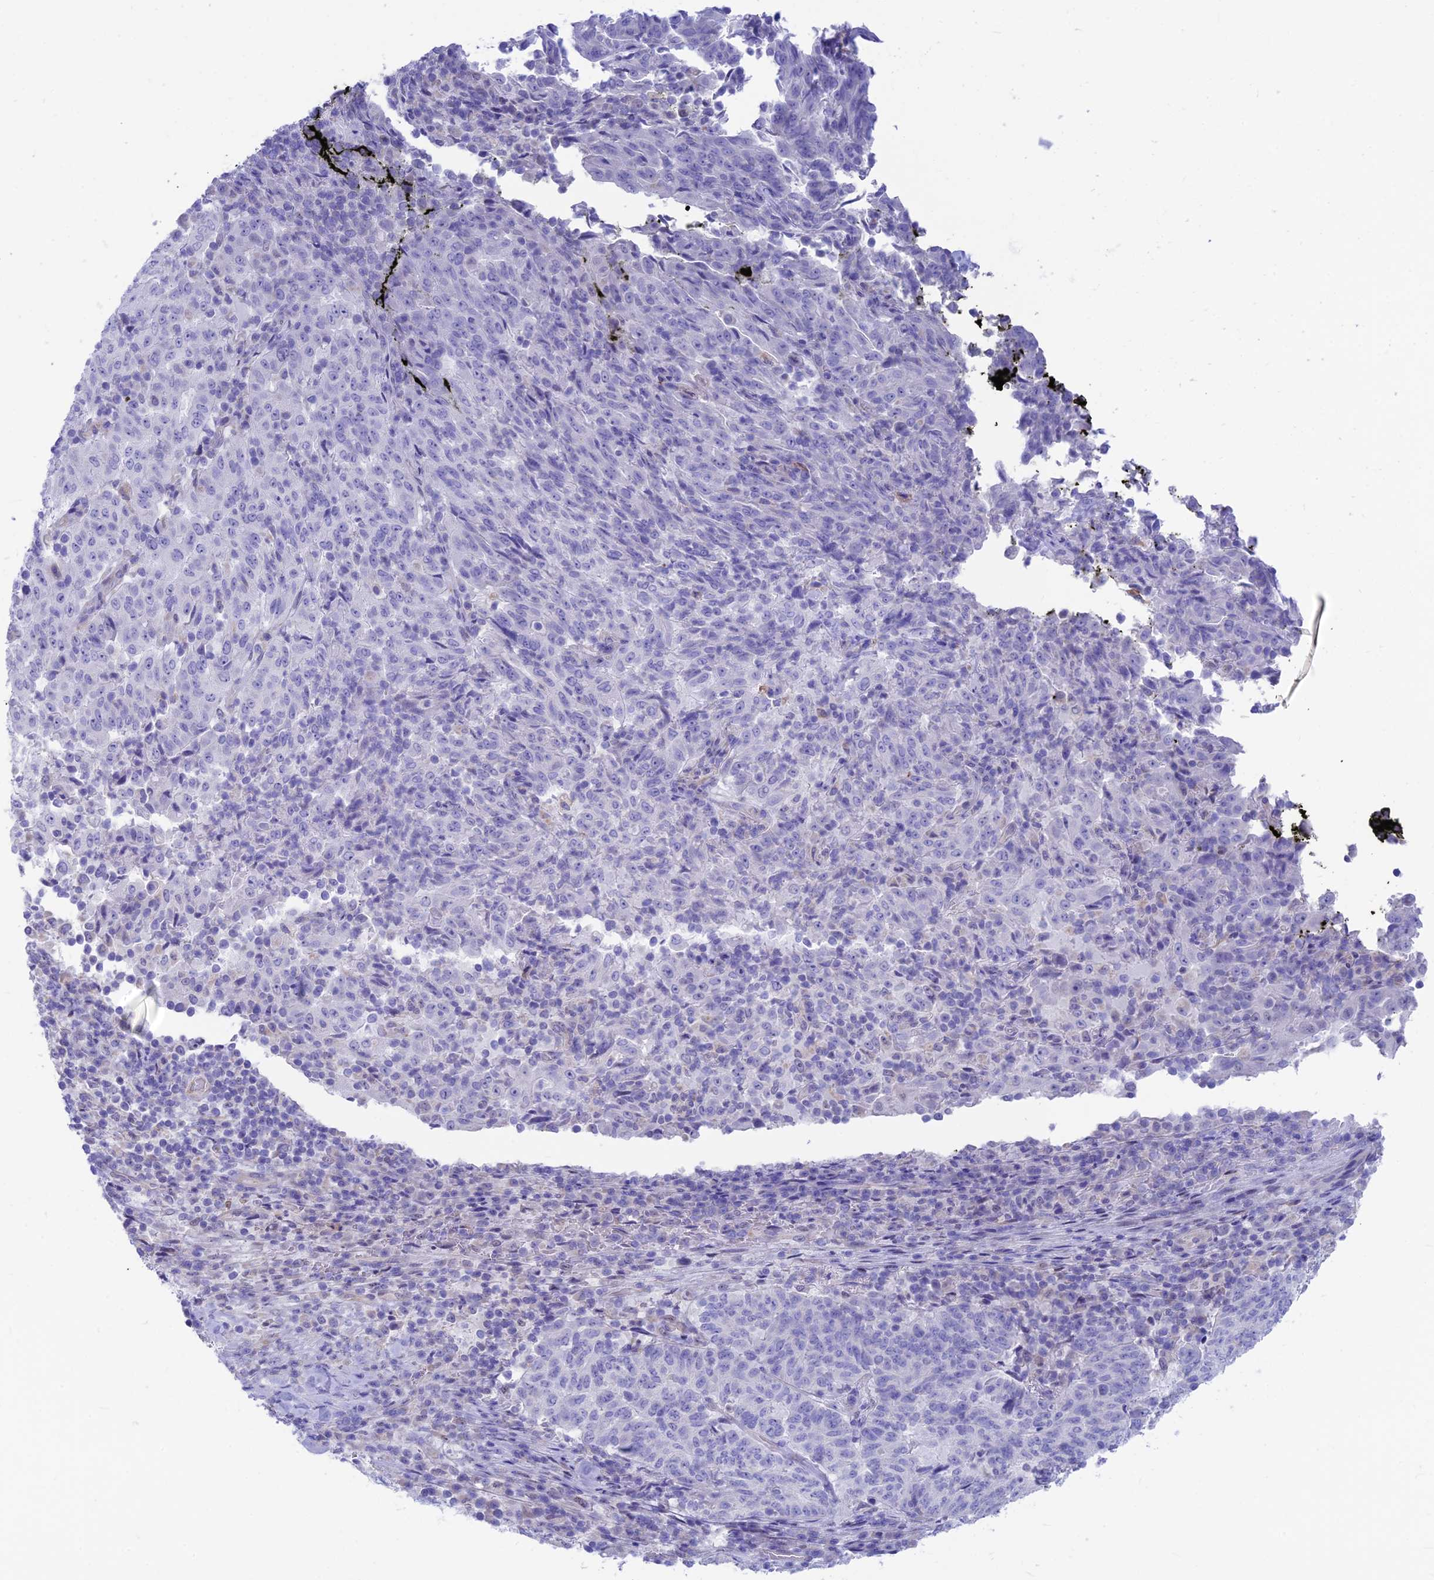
{"staining": {"intensity": "negative", "quantity": "none", "location": "none"}, "tissue": "pancreatic cancer", "cell_type": "Tumor cells", "image_type": "cancer", "snomed": [{"axis": "morphology", "description": "Adenocarcinoma, NOS"}, {"axis": "topography", "description": "Pancreas"}], "caption": "The image displays no significant positivity in tumor cells of pancreatic cancer.", "gene": "GNGT2", "patient": {"sex": "male", "age": 63}}